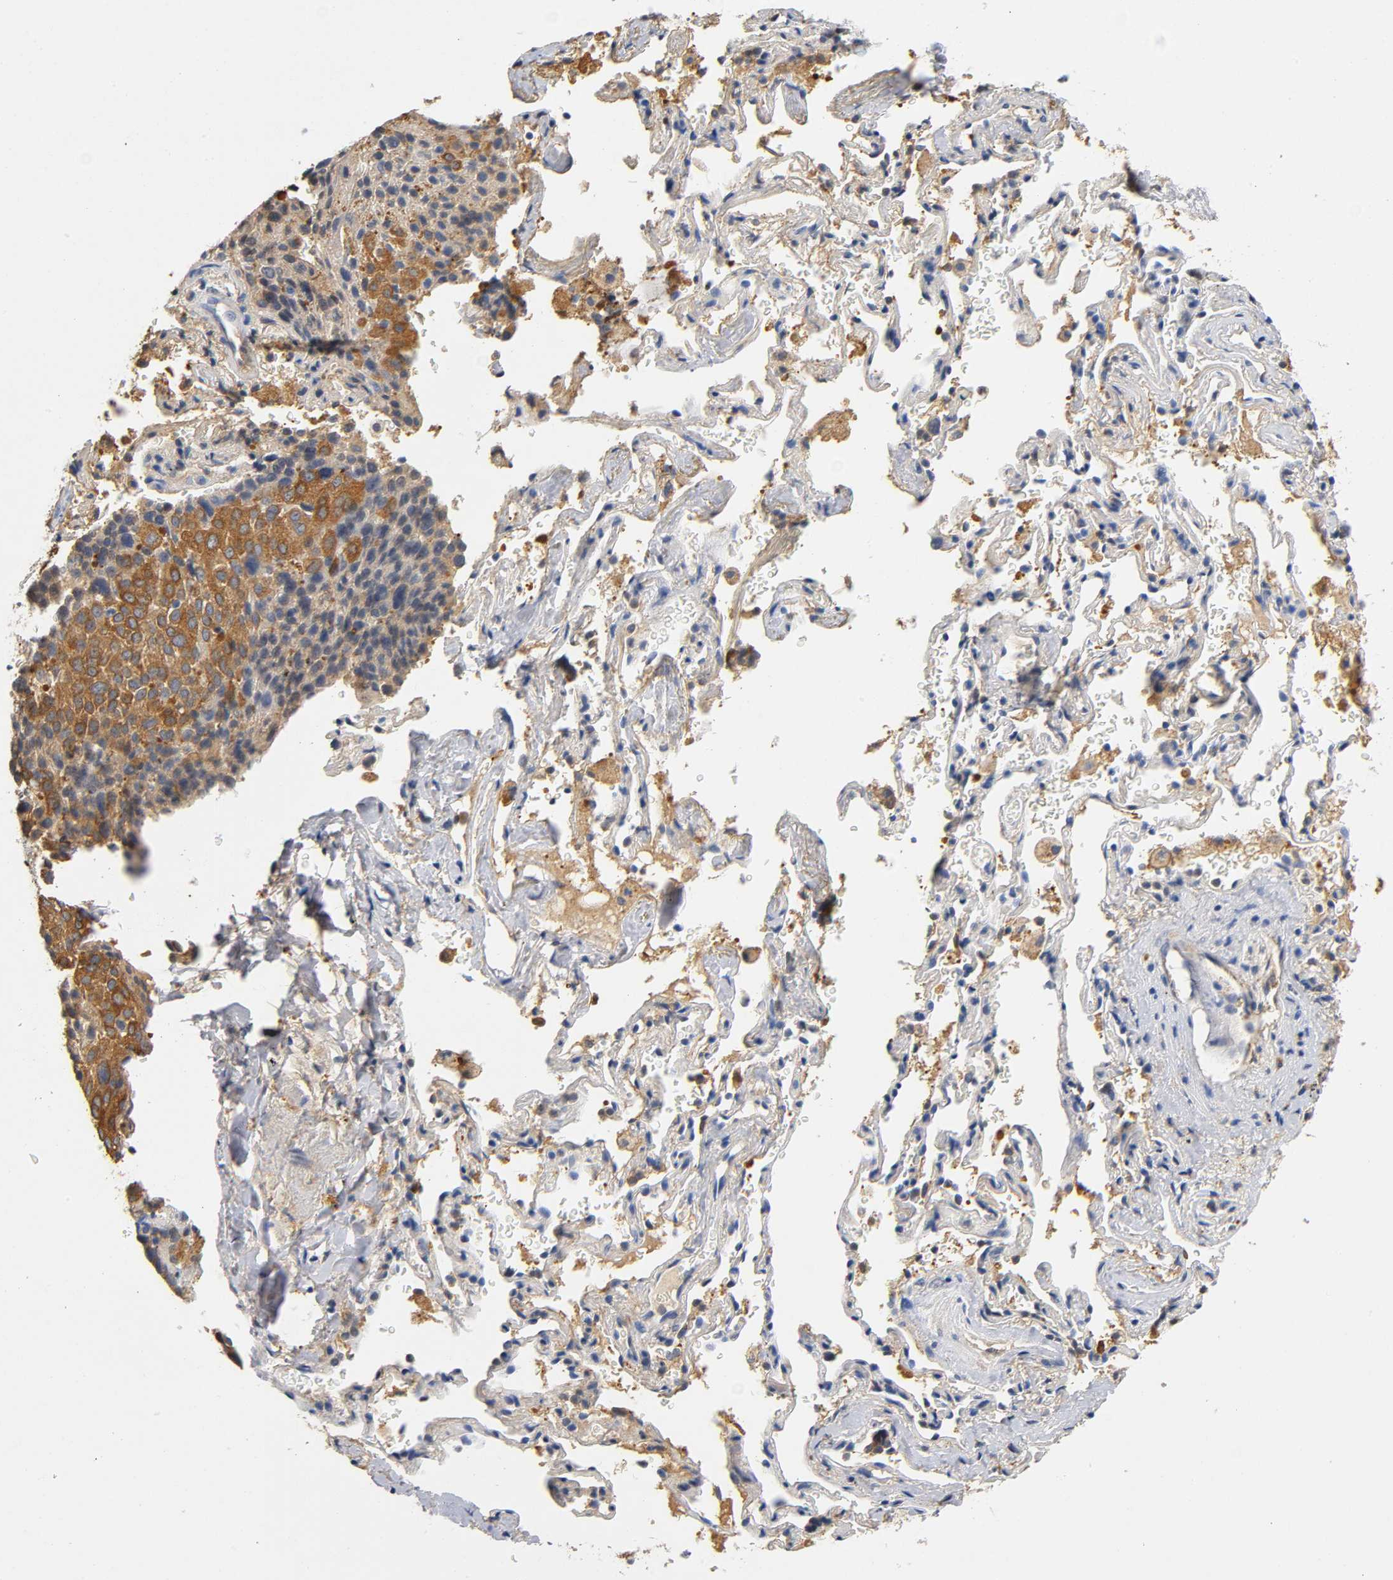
{"staining": {"intensity": "moderate", "quantity": ">75%", "location": "cytoplasmic/membranous"}, "tissue": "lung cancer", "cell_type": "Tumor cells", "image_type": "cancer", "snomed": [{"axis": "morphology", "description": "Squamous cell carcinoma, NOS"}, {"axis": "topography", "description": "Lung"}], "caption": "High-power microscopy captured an immunohistochemistry photomicrograph of lung cancer (squamous cell carcinoma), revealing moderate cytoplasmic/membranous expression in approximately >75% of tumor cells.", "gene": "TNC", "patient": {"sex": "male", "age": 54}}